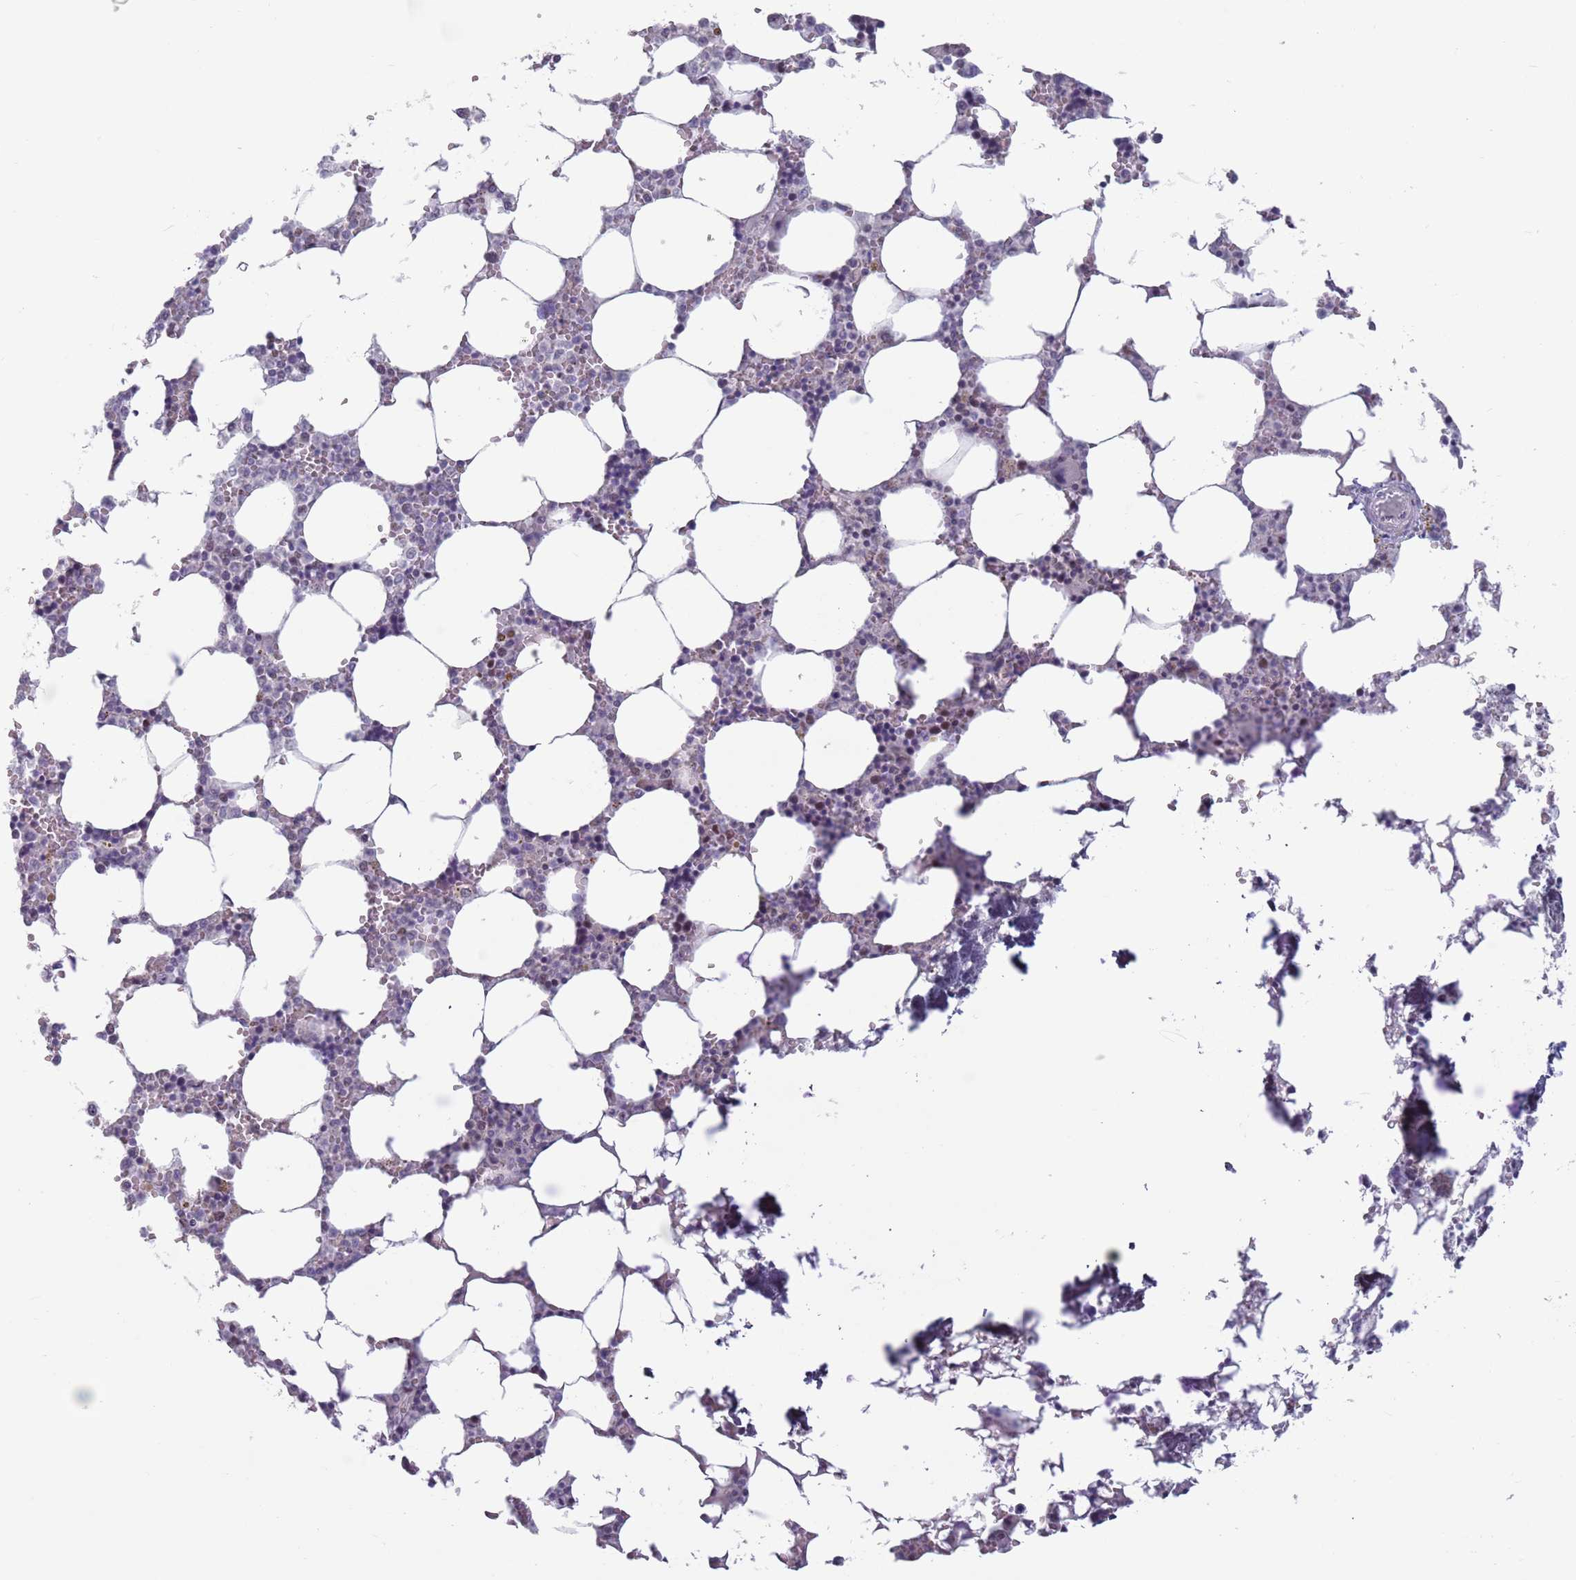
{"staining": {"intensity": "moderate", "quantity": "<25%", "location": "cytoplasmic/membranous,nuclear"}, "tissue": "bone marrow", "cell_type": "Hematopoietic cells", "image_type": "normal", "snomed": [{"axis": "morphology", "description": "Normal tissue, NOS"}, {"axis": "topography", "description": "Bone marrow"}], "caption": "DAB (3,3'-diaminobenzidine) immunohistochemical staining of benign human bone marrow displays moderate cytoplasmic/membranous,nuclear protein expression in approximately <25% of hematopoietic cells.", "gene": "ZKSCAN2", "patient": {"sex": "male", "age": 64}}